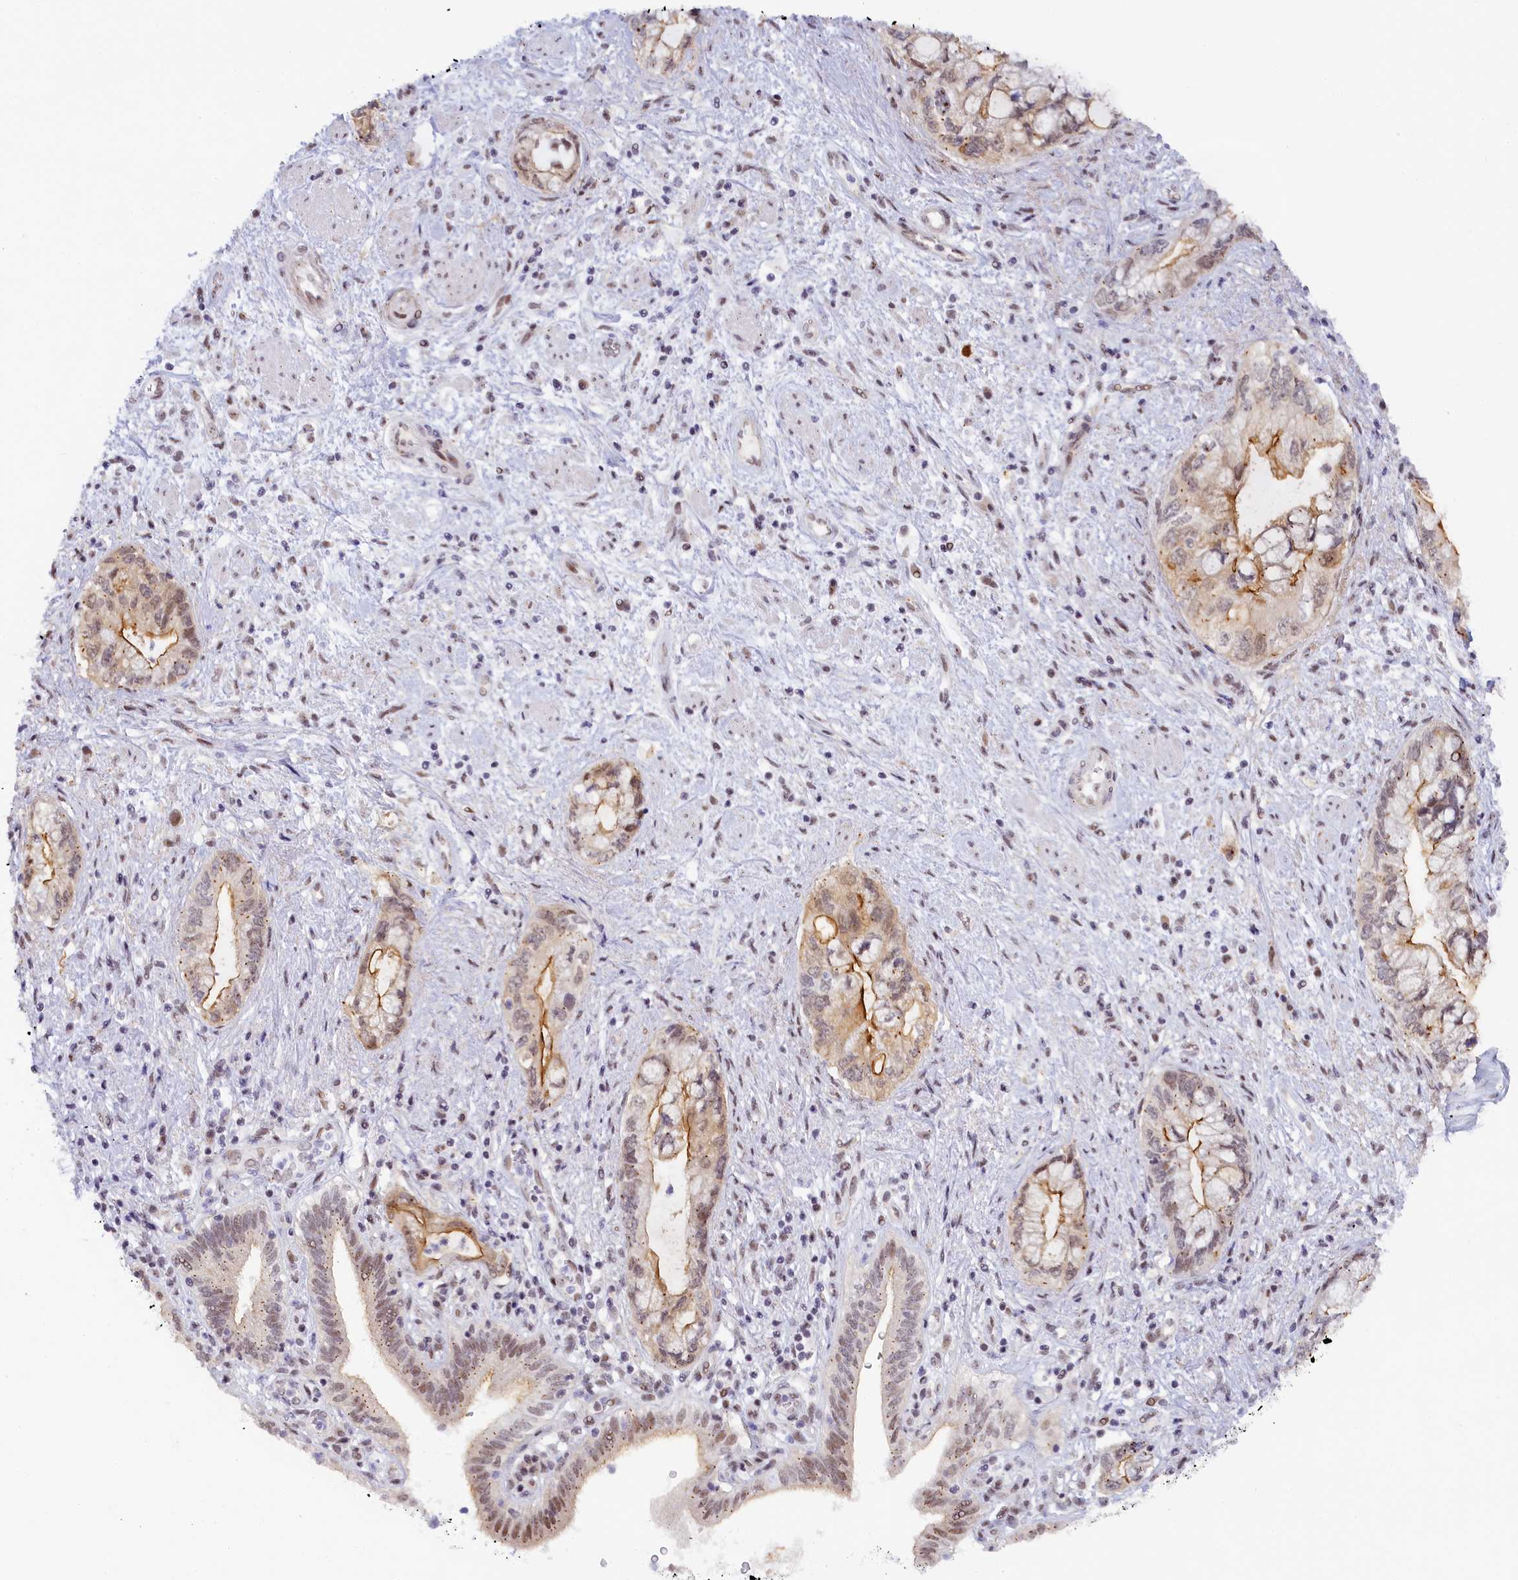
{"staining": {"intensity": "moderate", "quantity": "25%-75%", "location": "cytoplasmic/membranous,nuclear"}, "tissue": "pancreatic cancer", "cell_type": "Tumor cells", "image_type": "cancer", "snomed": [{"axis": "morphology", "description": "Adenocarcinoma, NOS"}, {"axis": "topography", "description": "Pancreas"}], "caption": "Pancreatic adenocarcinoma stained with a brown dye exhibits moderate cytoplasmic/membranous and nuclear positive staining in about 25%-75% of tumor cells.", "gene": "SEC31B", "patient": {"sex": "female", "age": 73}}